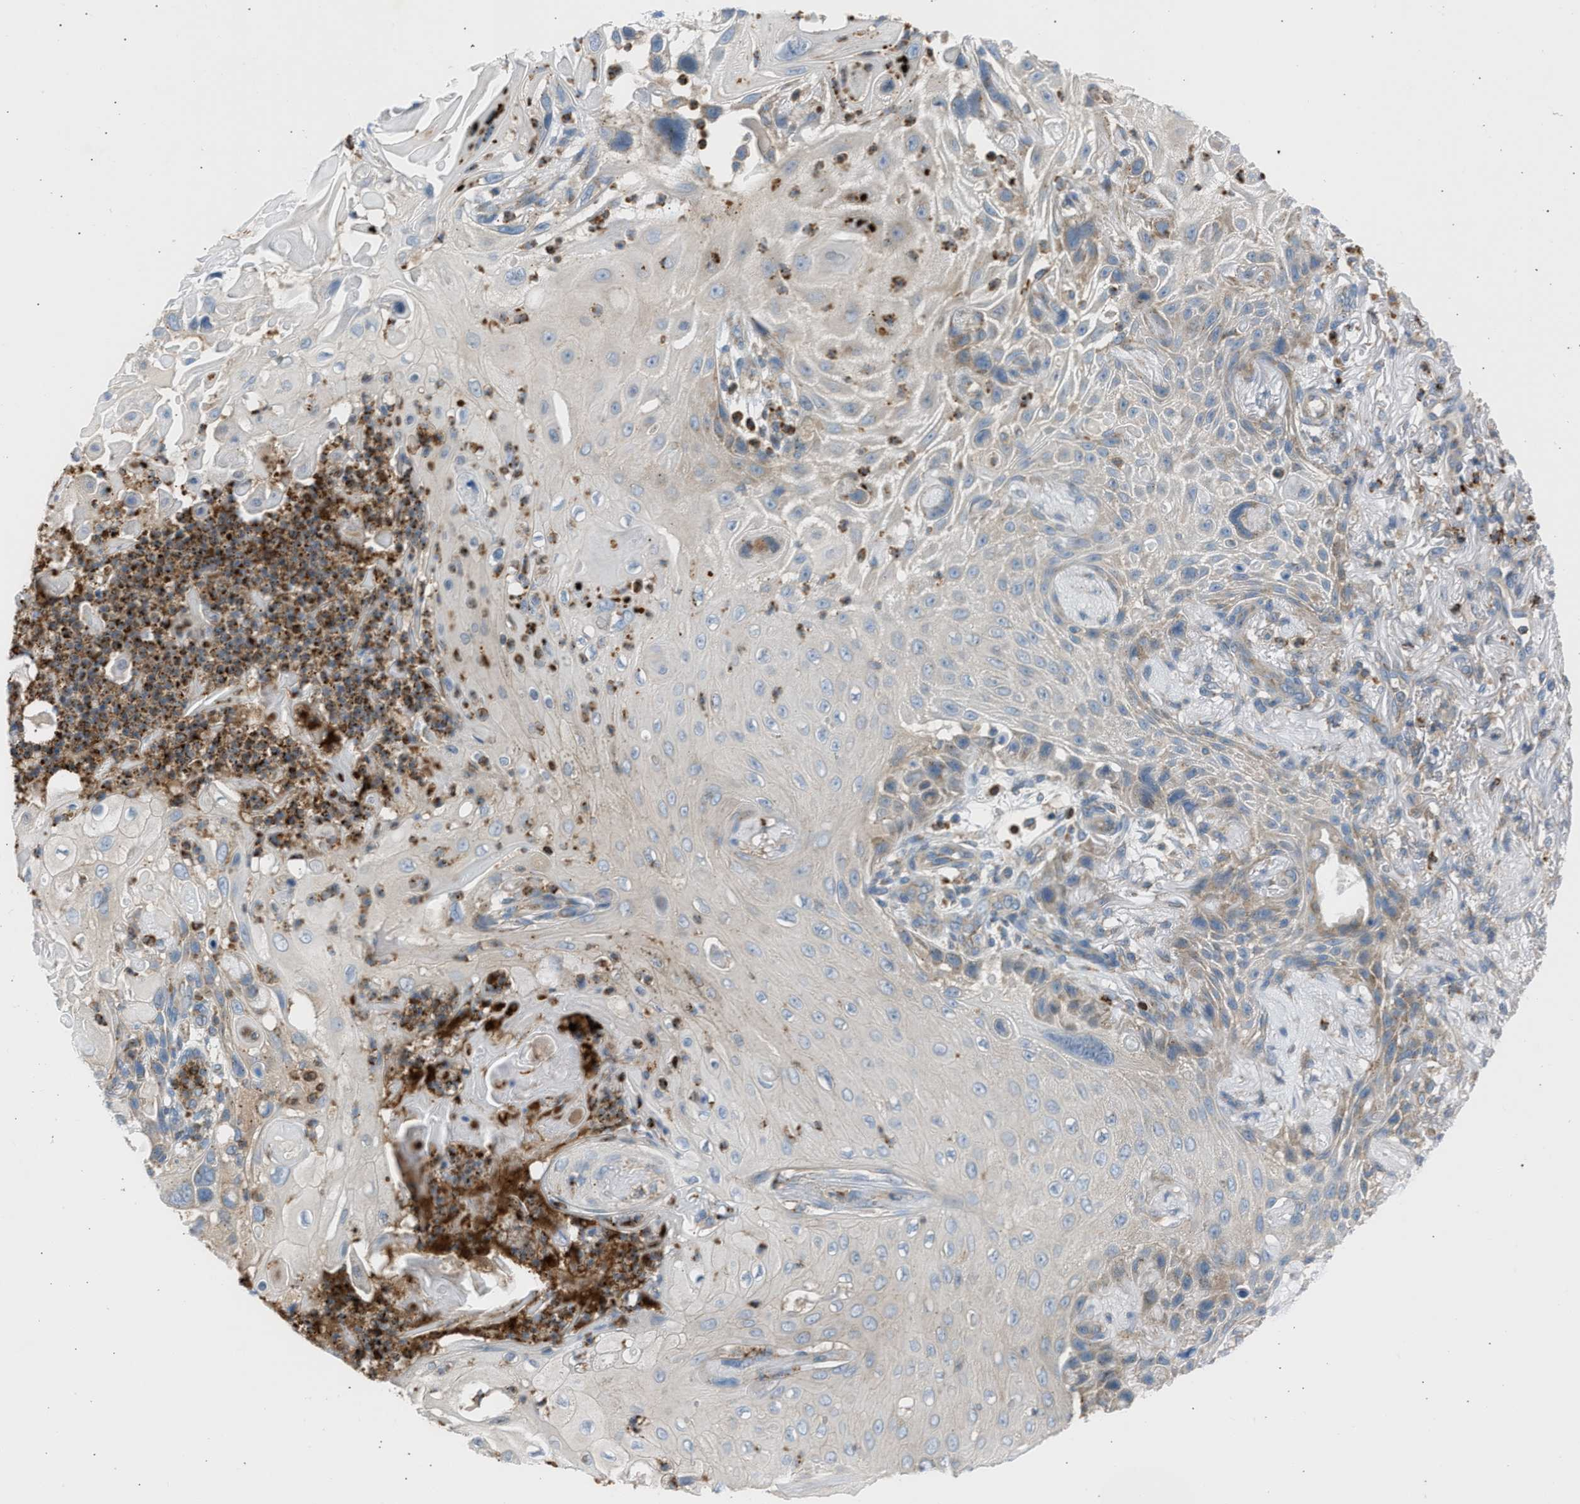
{"staining": {"intensity": "weak", "quantity": "<25%", "location": "cytoplasmic/membranous"}, "tissue": "skin cancer", "cell_type": "Tumor cells", "image_type": "cancer", "snomed": [{"axis": "morphology", "description": "Squamous cell carcinoma, NOS"}, {"axis": "topography", "description": "Skin"}], "caption": "This is an IHC photomicrograph of squamous cell carcinoma (skin). There is no staining in tumor cells.", "gene": "TRIM50", "patient": {"sex": "female", "age": 77}}